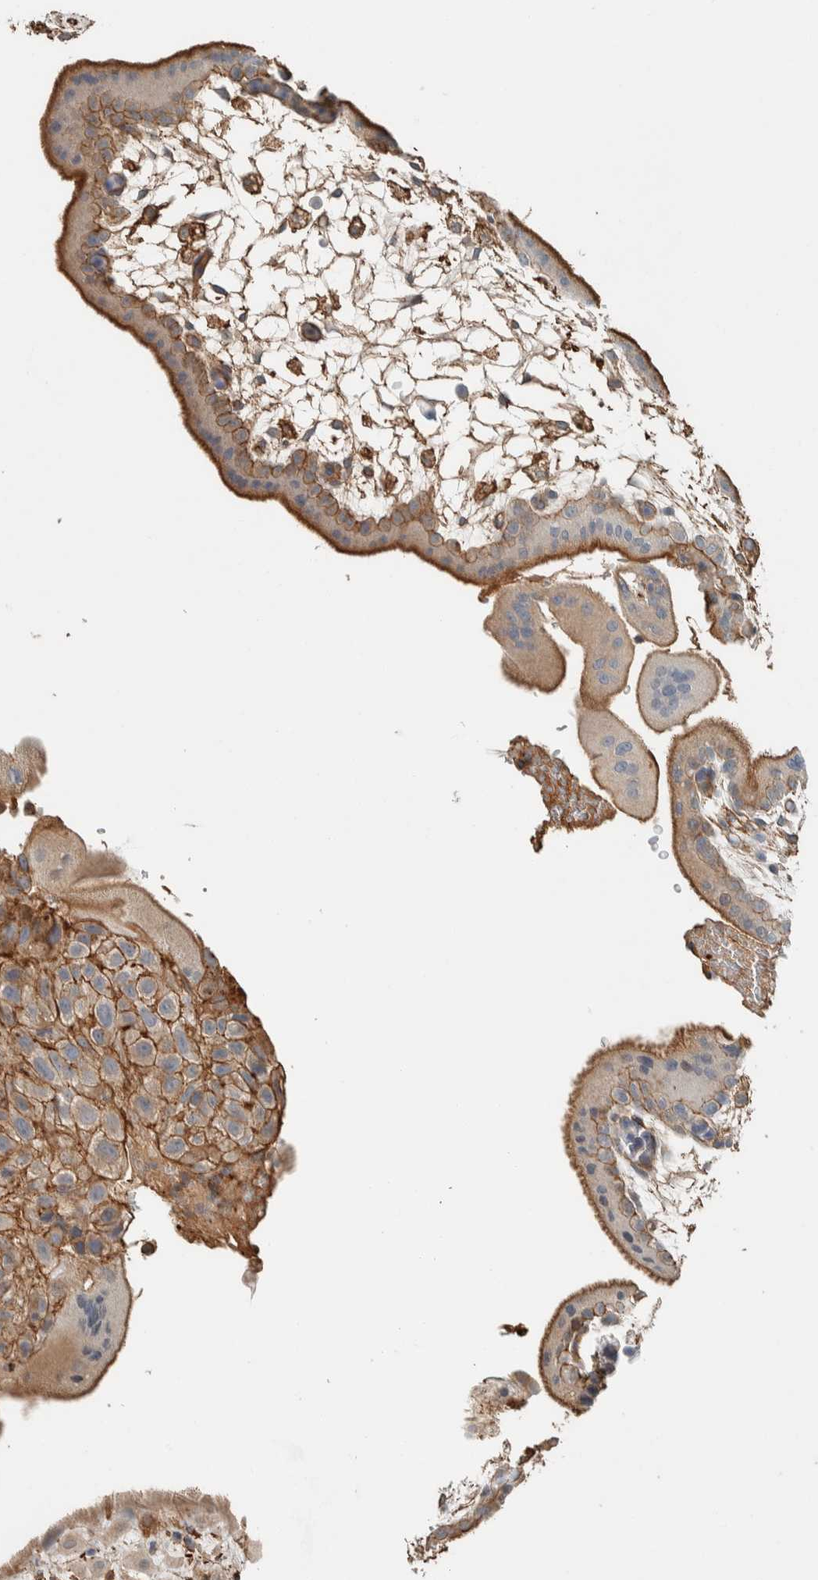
{"staining": {"intensity": "weak", "quantity": ">75%", "location": "cytoplasmic/membranous"}, "tissue": "placenta", "cell_type": "Decidual cells", "image_type": "normal", "snomed": [{"axis": "morphology", "description": "Normal tissue, NOS"}, {"axis": "topography", "description": "Placenta"}], "caption": "Placenta stained with a protein marker reveals weak staining in decidual cells.", "gene": "CTBP2", "patient": {"sex": "female", "age": 35}}